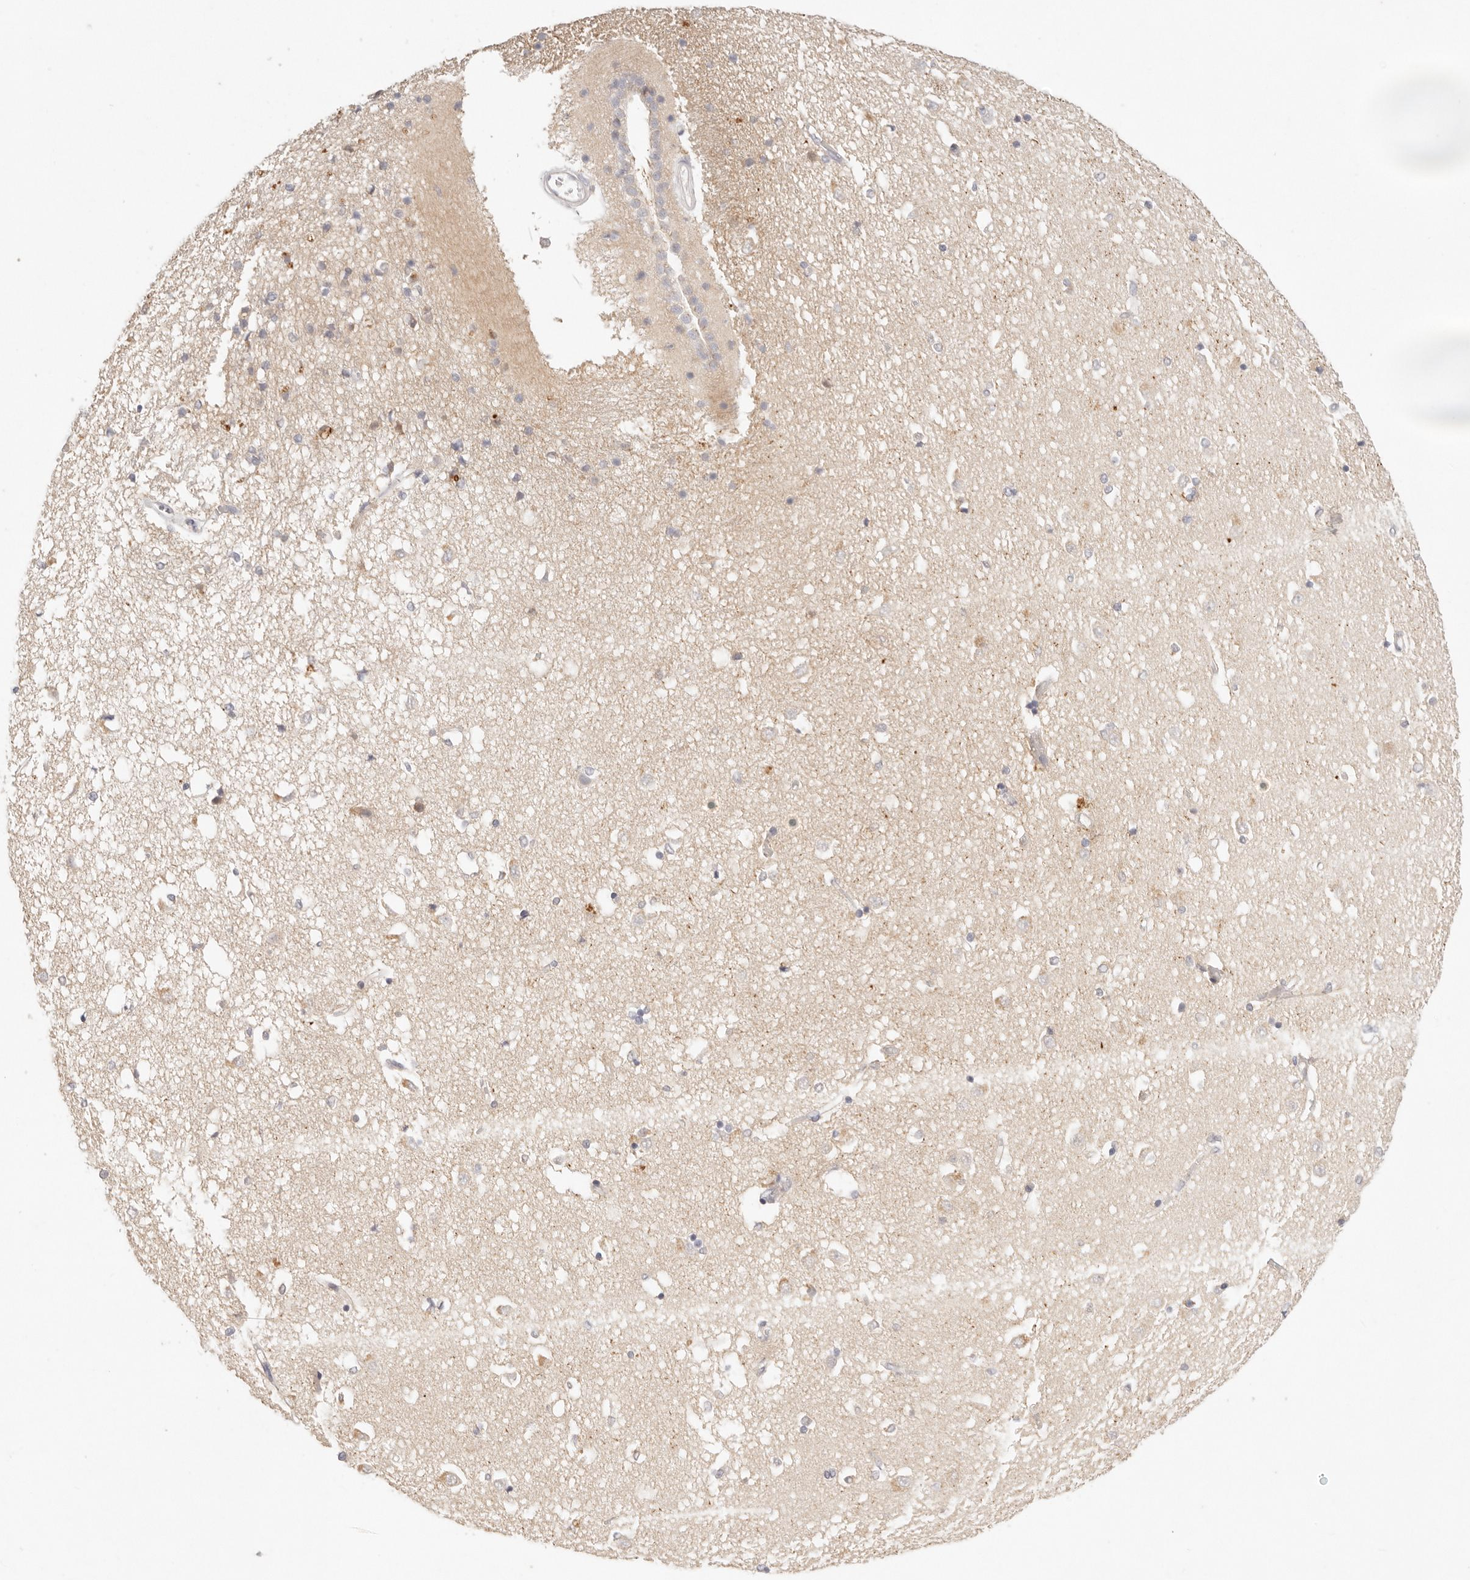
{"staining": {"intensity": "weak", "quantity": "<25%", "location": "cytoplasmic/membranous"}, "tissue": "caudate", "cell_type": "Glial cells", "image_type": "normal", "snomed": [{"axis": "morphology", "description": "Normal tissue, NOS"}, {"axis": "topography", "description": "Lateral ventricle wall"}], "caption": "Image shows no significant protein expression in glial cells of normal caudate.", "gene": "SPHK1", "patient": {"sex": "male", "age": 45}}